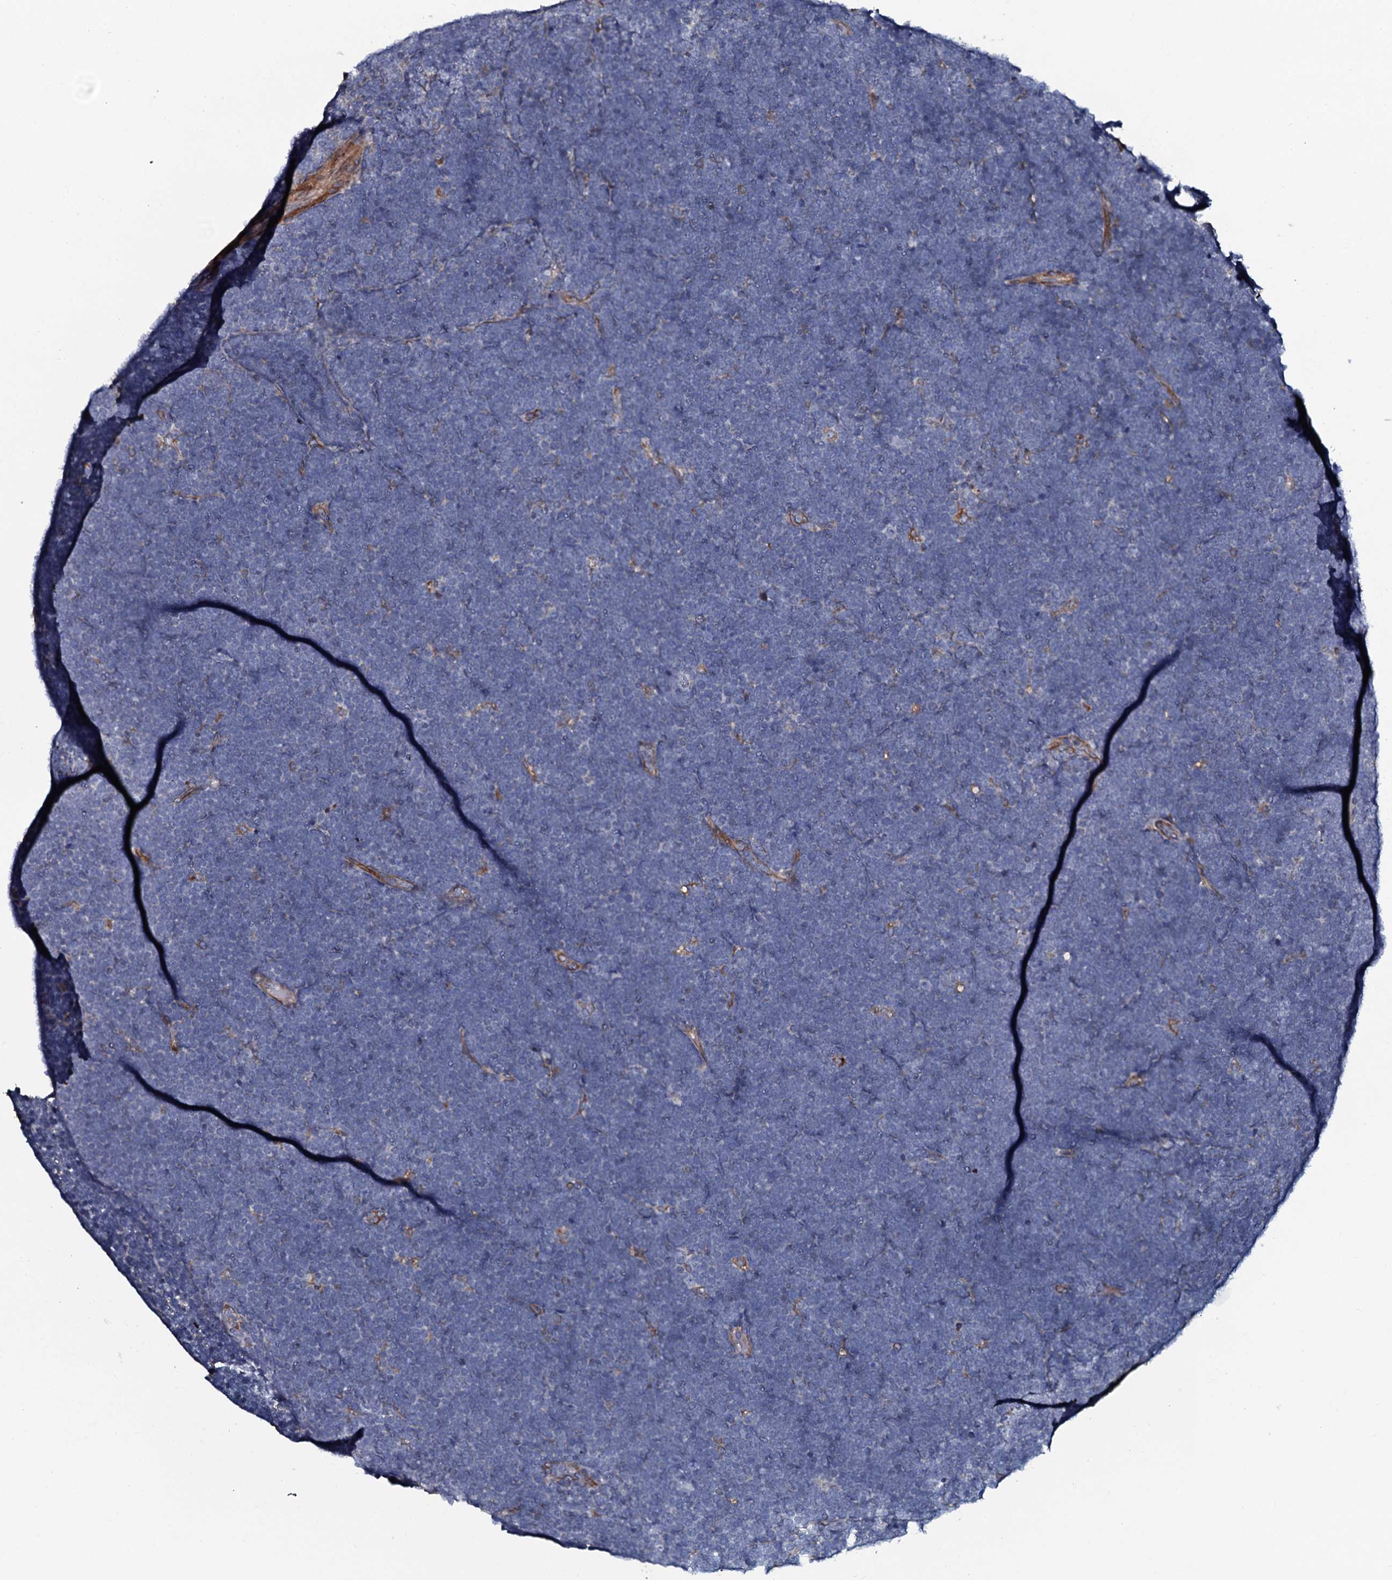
{"staining": {"intensity": "negative", "quantity": "none", "location": "none"}, "tissue": "lymphoma", "cell_type": "Tumor cells", "image_type": "cancer", "snomed": [{"axis": "morphology", "description": "Malignant lymphoma, non-Hodgkin's type, High grade"}, {"axis": "topography", "description": "Lymph node"}], "caption": "DAB (3,3'-diaminobenzidine) immunohistochemical staining of human lymphoma shows no significant staining in tumor cells. Nuclei are stained in blue.", "gene": "TMEM151A", "patient": {"sex": "male", "age": 13}}